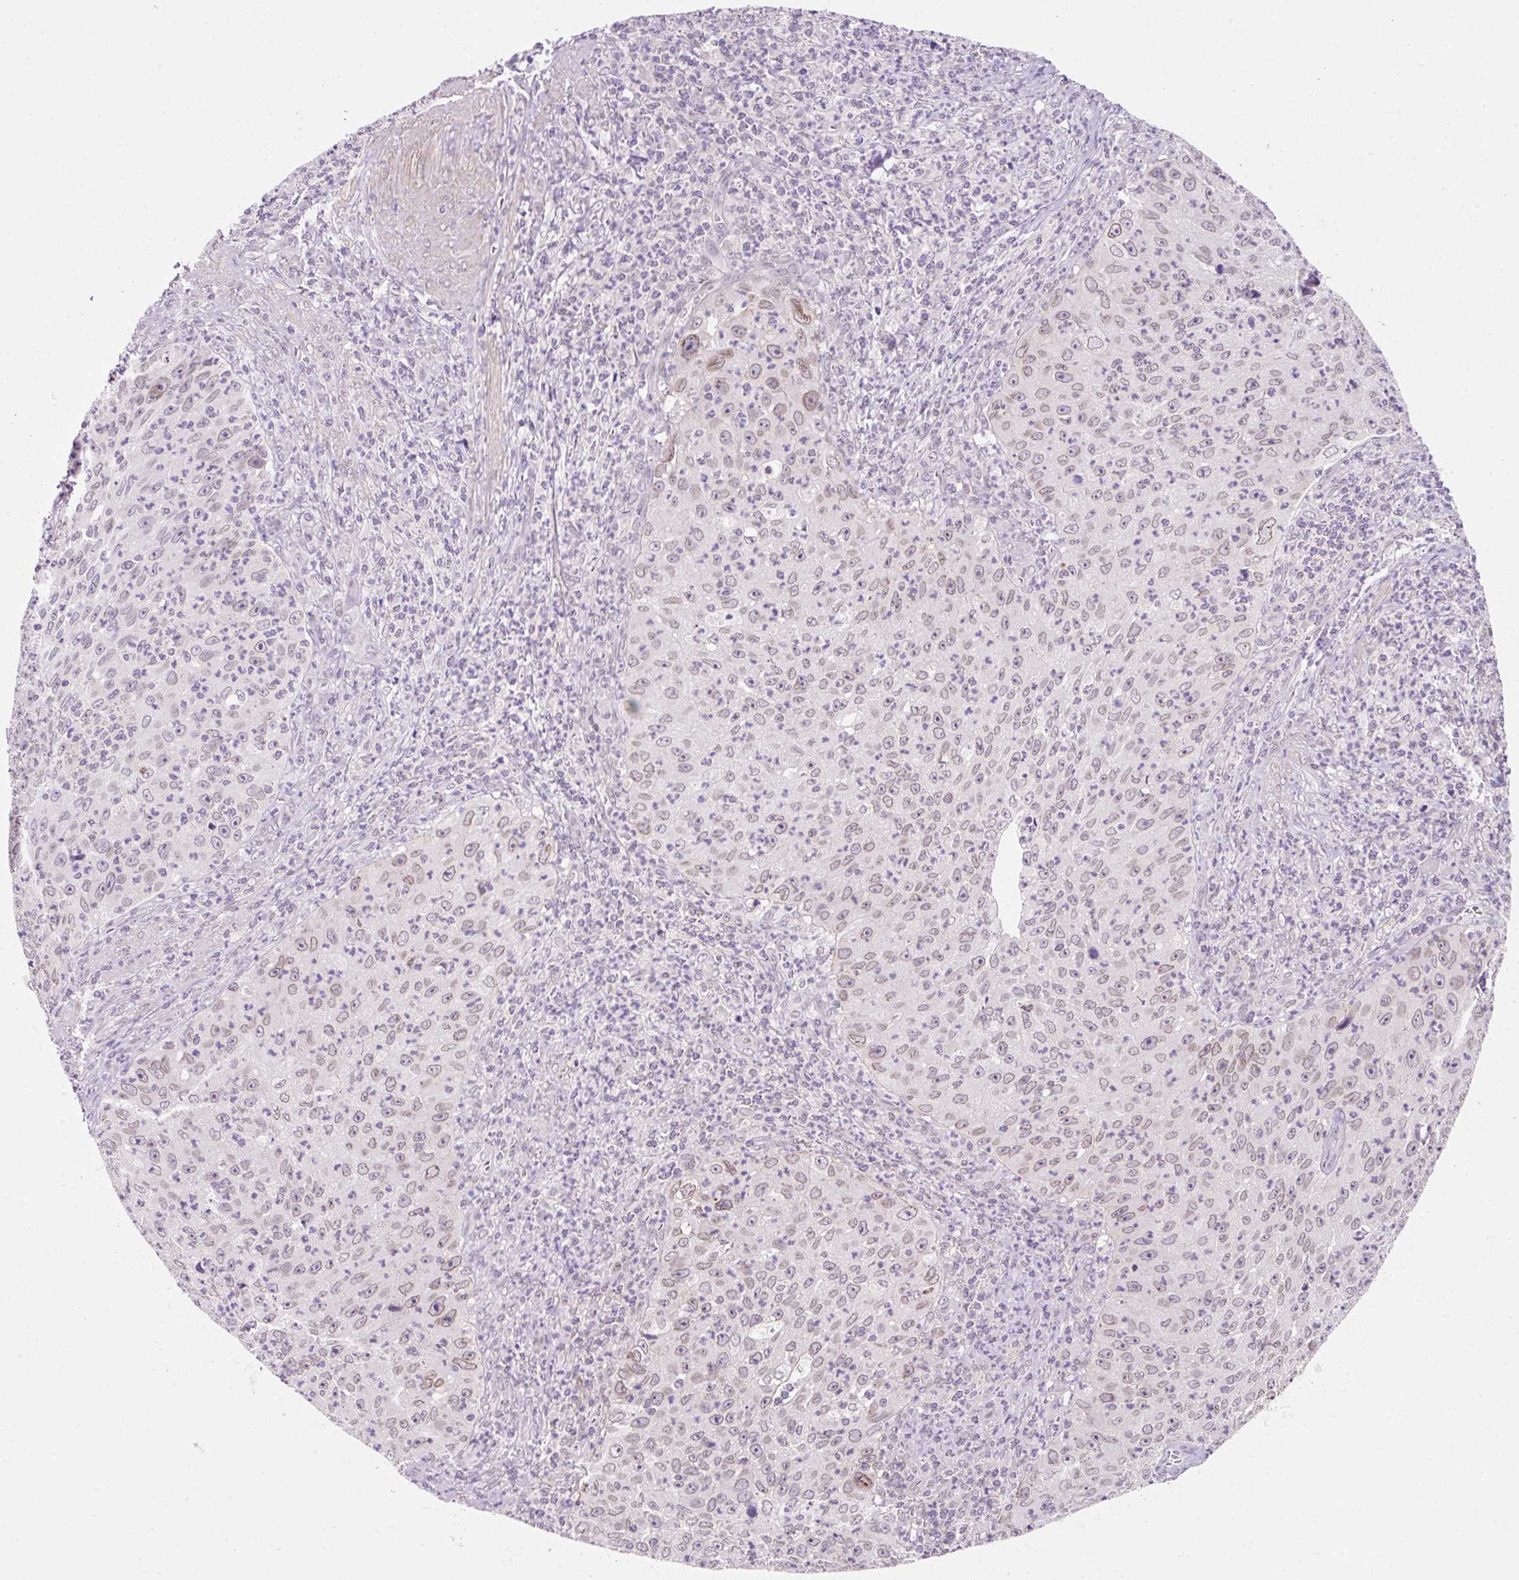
{"staining": {"intensity": "weak", "quantity": ">75%", "location": "cytoplasmic/membranous,nuclear"}, "tissue": "cervical cancer", "cell_type": "Tumor cells", "image_type": "cancer", "snomed": [{"axis": "morphology", "description": "Squamous cell carcinoma, NOS"}, {"axis": "topography", "description": "Cervix"}], "caption": "Human cervical cancer stained with a protein marker demonstrates weak staining in tumor cells.", "gene": "ZNF610", "patient": {"sex": "female", "age": 30}}